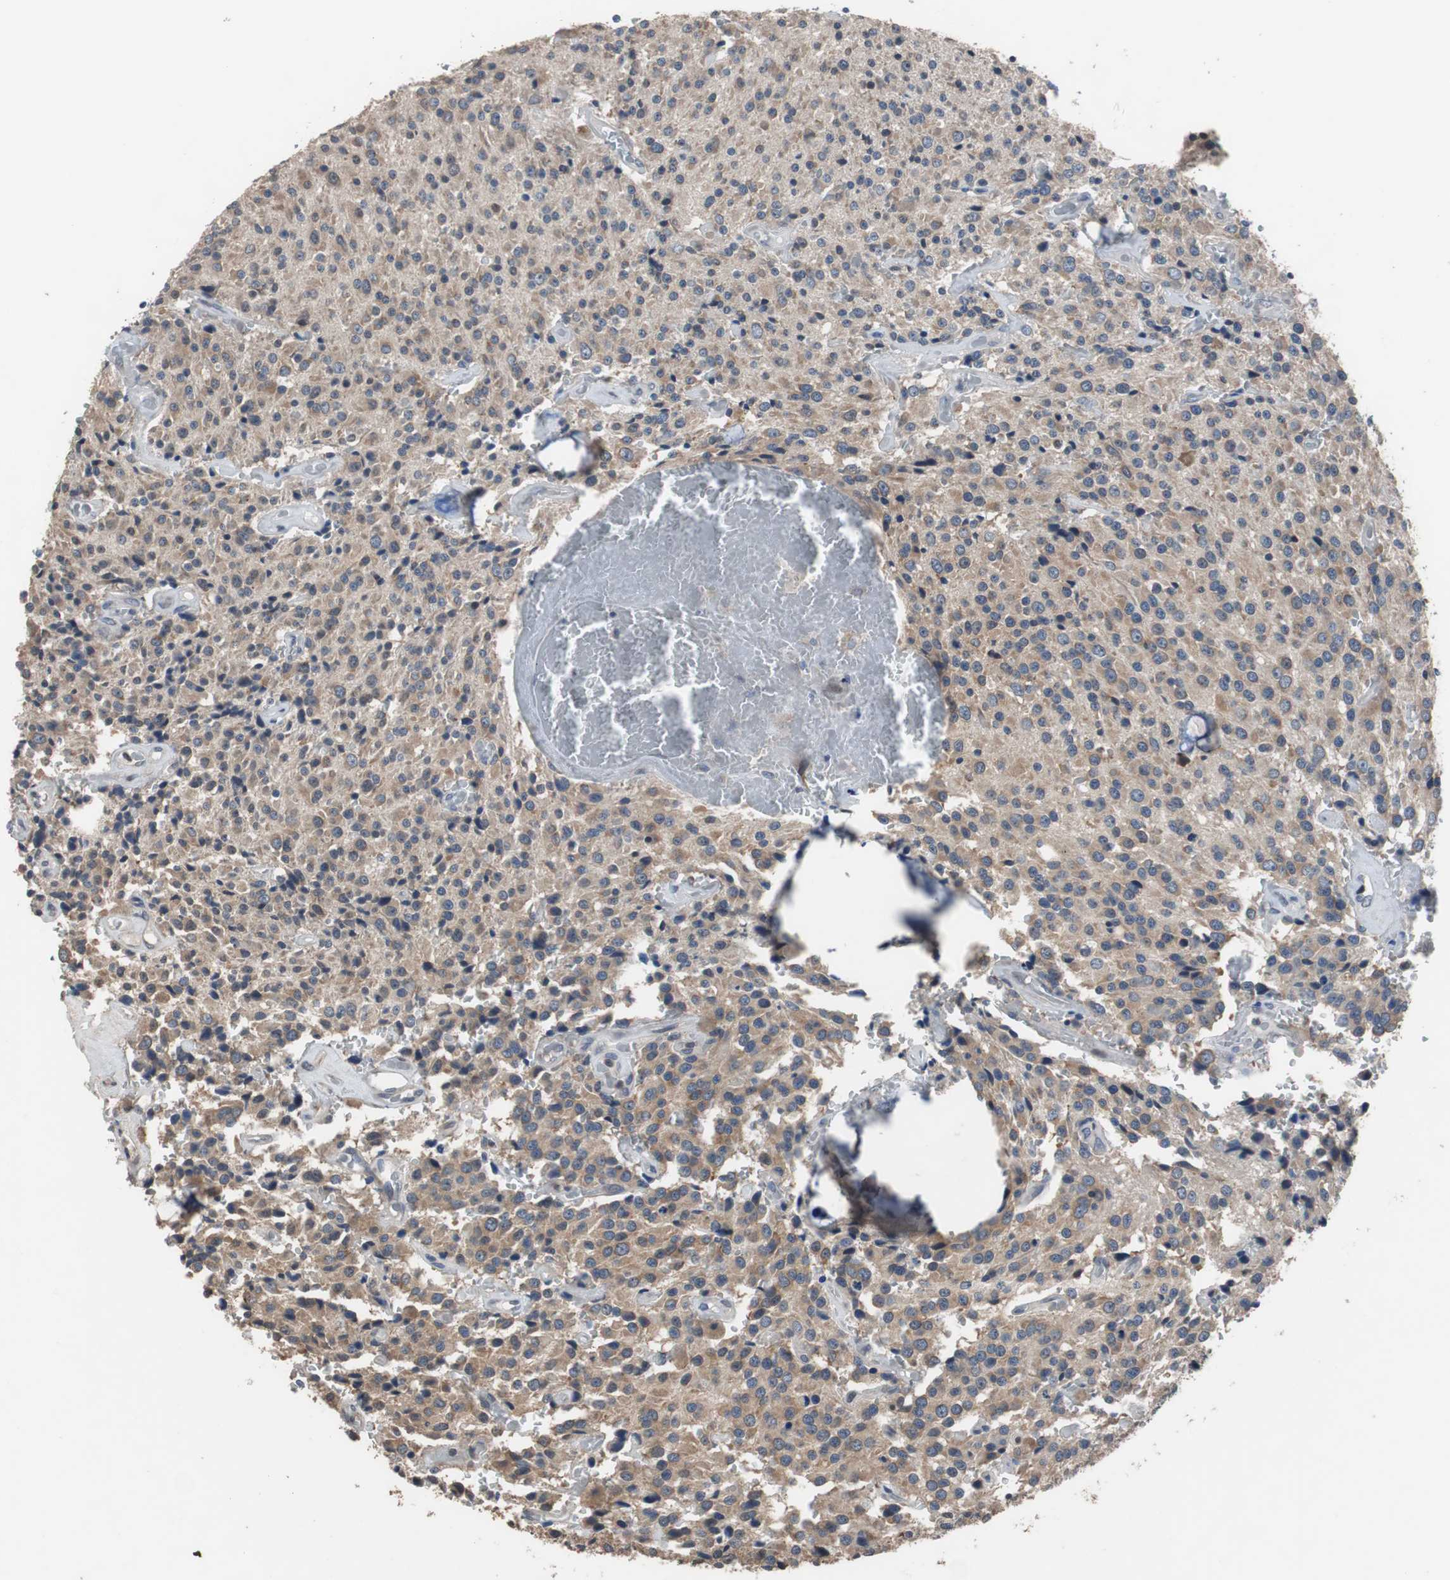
{"staining": {"intensity": "moderate", "quantity": ">75%", "location": "cytoplasmic/membranous"}, "tissue": "glioma", "cell_type": "Tumor cells", "image_type": "cancer", "snomed": [{"axis": "morphology", "description": "Glioma, malignant, Low grade"}, {"axis": "topography", "description": "Brain"}], "caption": "Moderate cytoplasmic/membranous expression for a protein is appreciated in about >75% of tumor cells of malignant glioma (low-grade) using immunohistochemistry.", "gene": "USP10", "patient": {"sex": "male", "age": 58}}